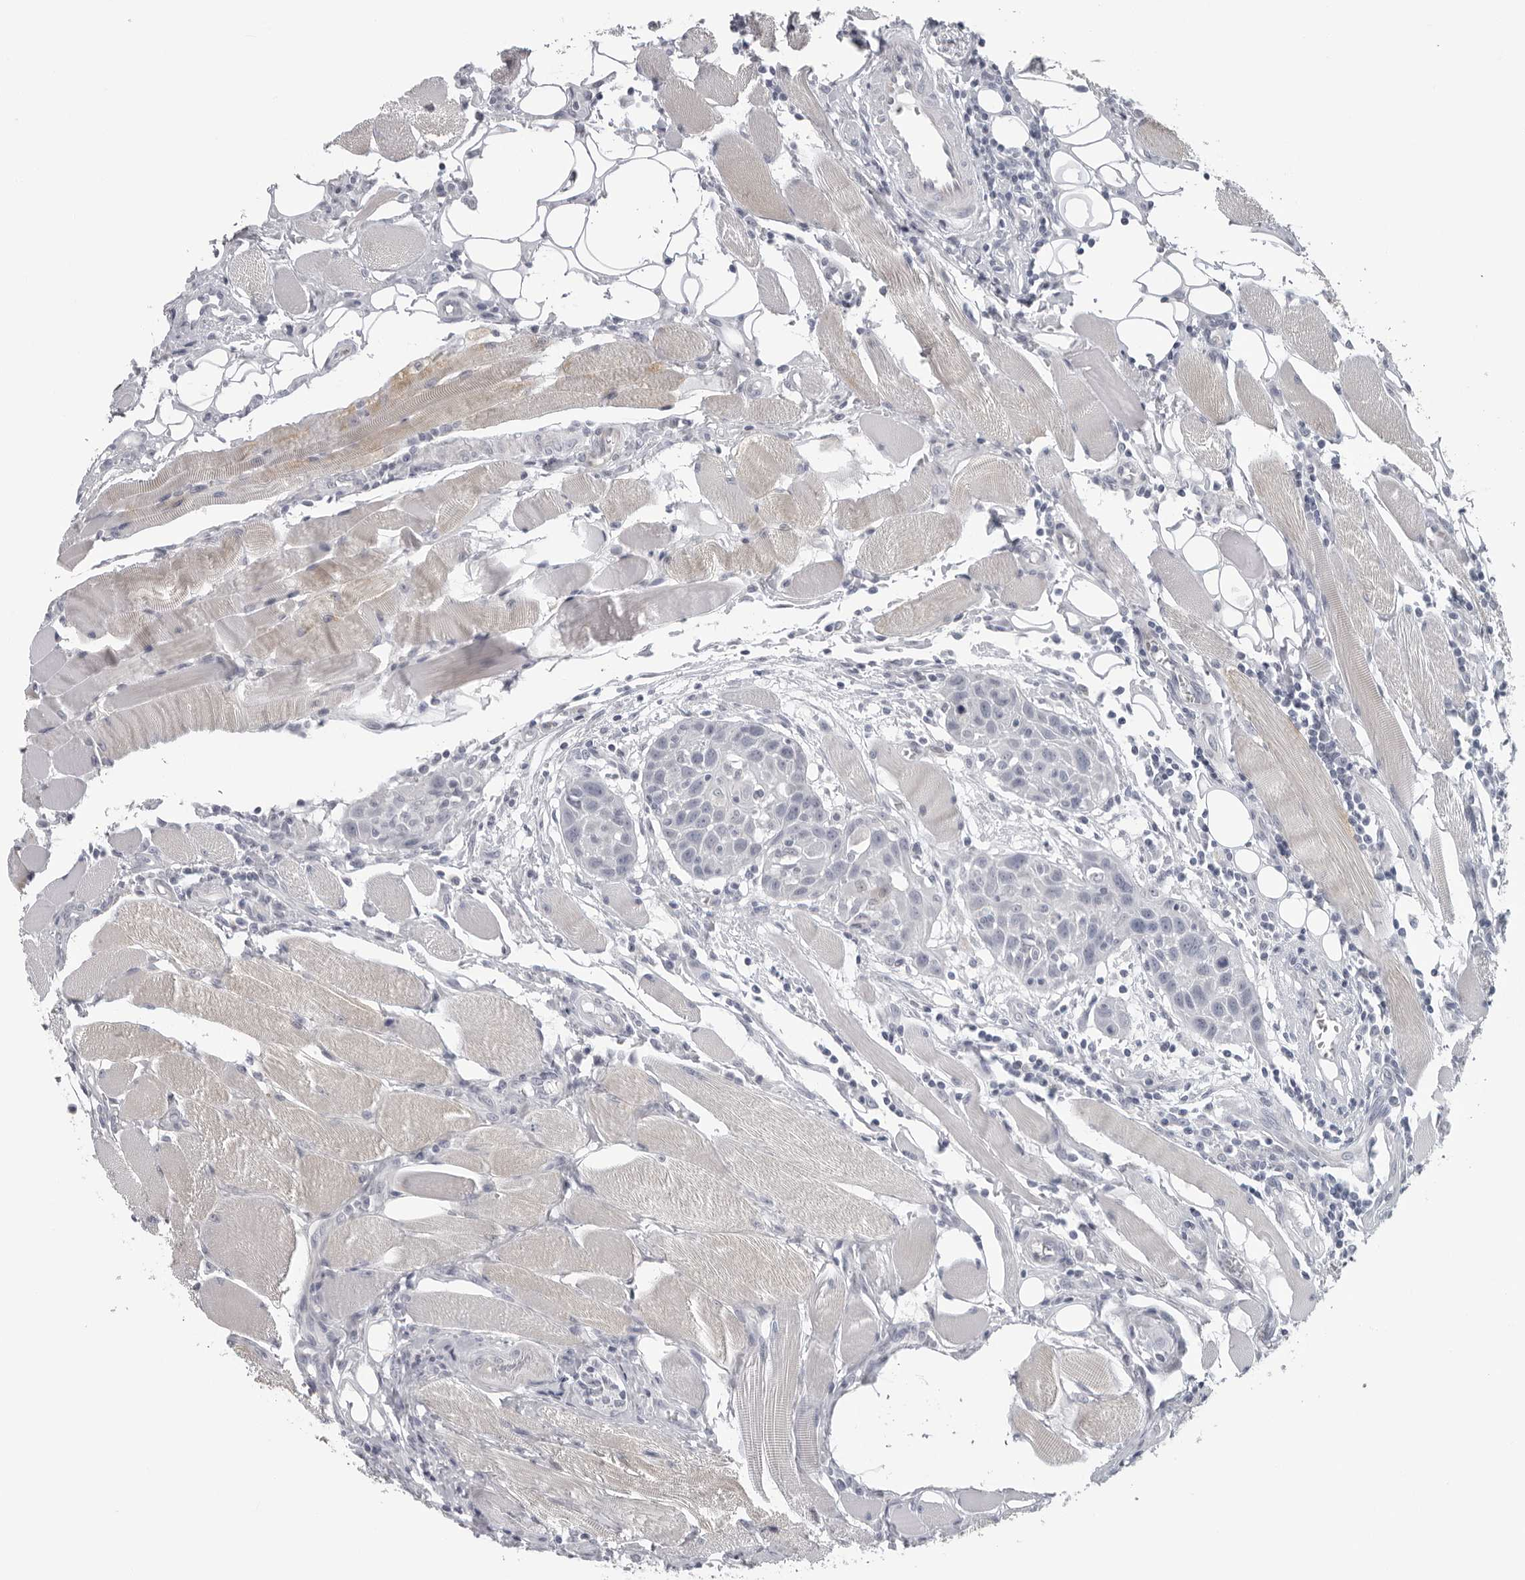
{"staining": {"intensity": "negative", "quantity": "none", "location": "none"}, "tissue": "head and neck cancer", "cell_type": "Tumor cells", "image_type": "cancer", "snomed": [{"axis": "morphology", "description": "Squamous cell carcinoma, NOS"}, {"axis": "topography", "description": "Oral tissue"}, {"axis": "topography", "description": "Head-Neck"}], "caption": "Head and neck squamous cell carcinoma stained for a protein using immunohistochemistry shows no expression tumor cells.", "gene": "OPLAH", "patient": {"sex": "female", "age": 50}}